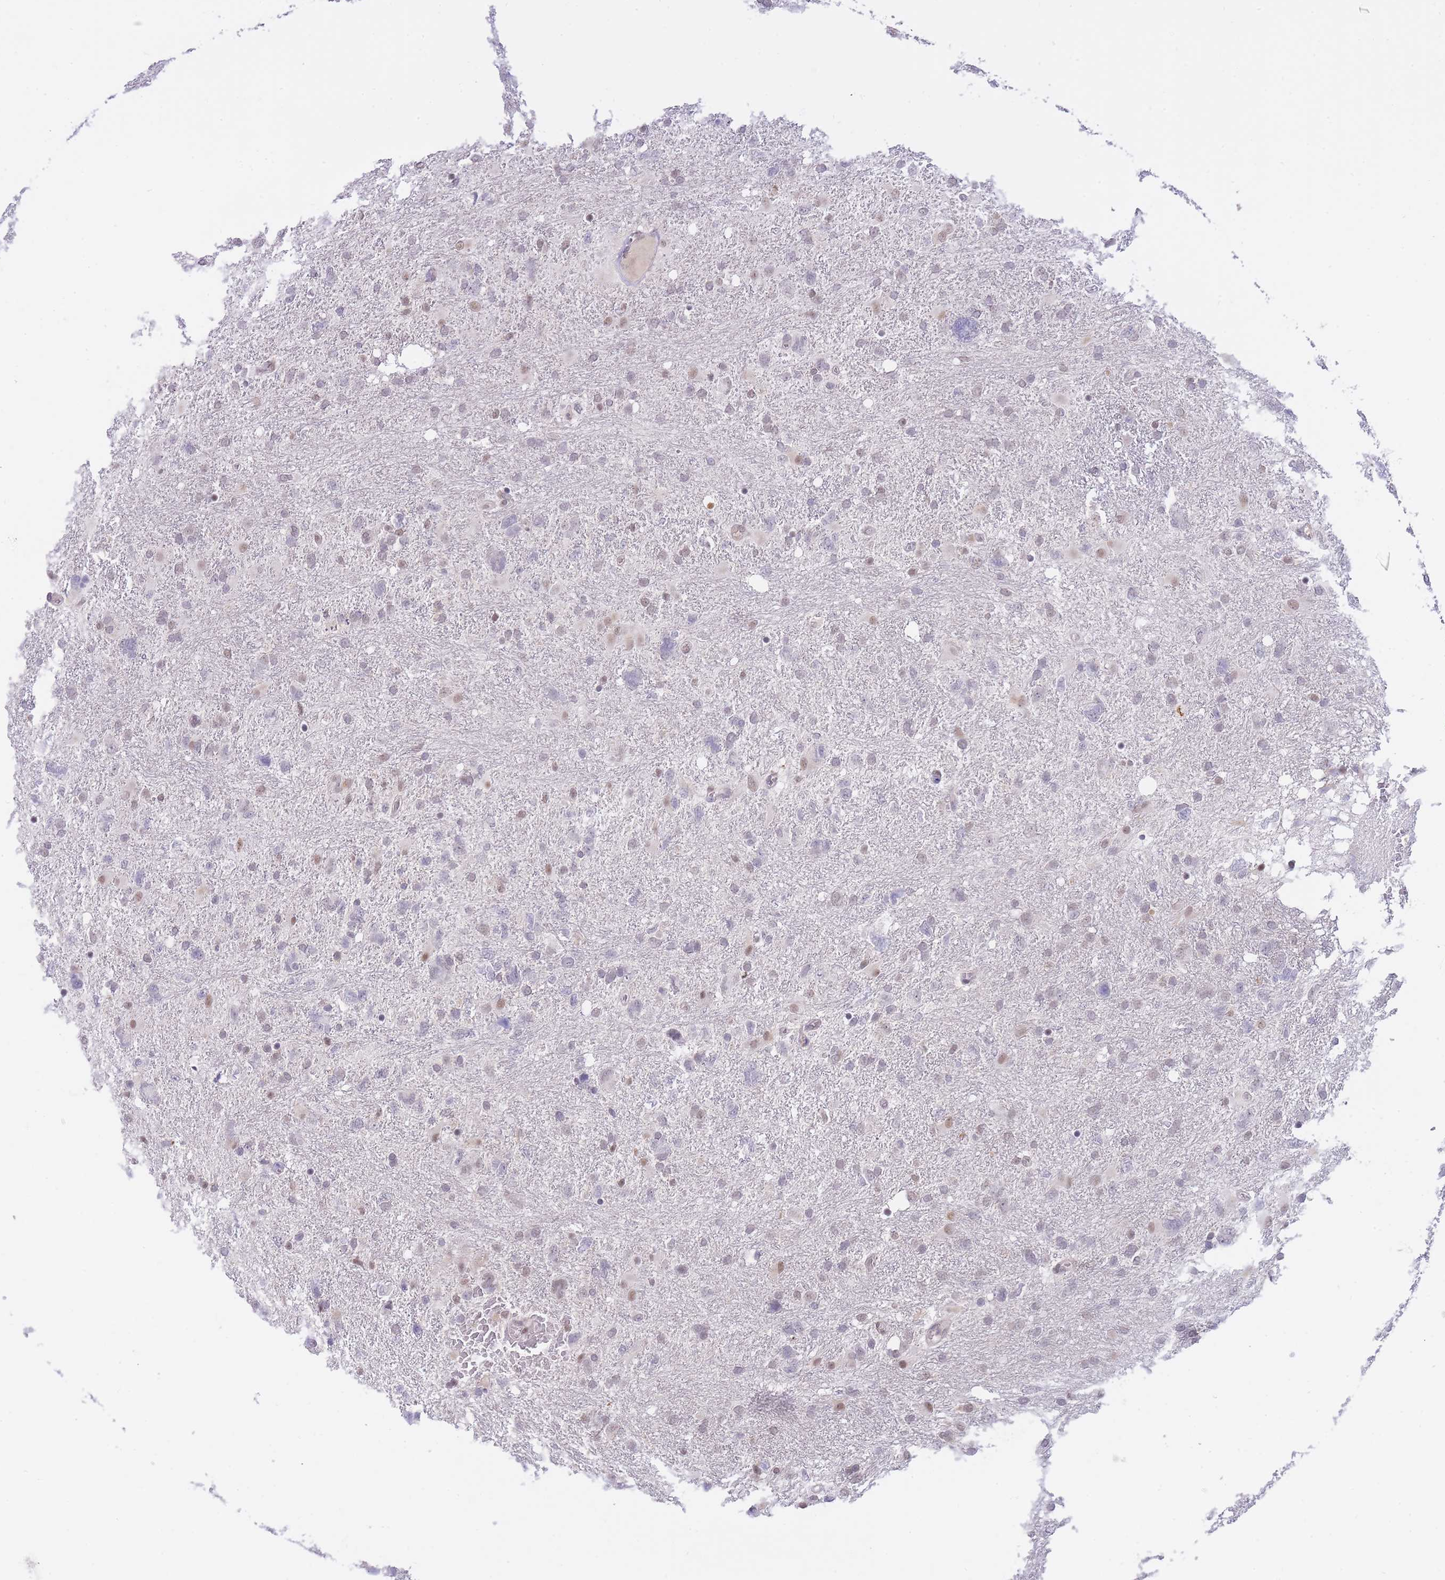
{"staining": {"intensity": "weak", "quantity": "25%-75%", "location": "nuclear"}, "tissue": "glioma", "cell_type": "Tumor cells", "image_type": "cancer", "snomed": [{"axis": "morphology", "description": "Glioma, malignant, High grade"}, {"axis": "topography", "description": "Brain"}], "caption": "Immunohistochemical staining of malignant high-grade glioma demonstrates low levels of weak nuclear protein staining in about 25%-75% of tumor cells.", "gene": "GOLGA6L25", "patient": {"sex": "male", "age": 61}}